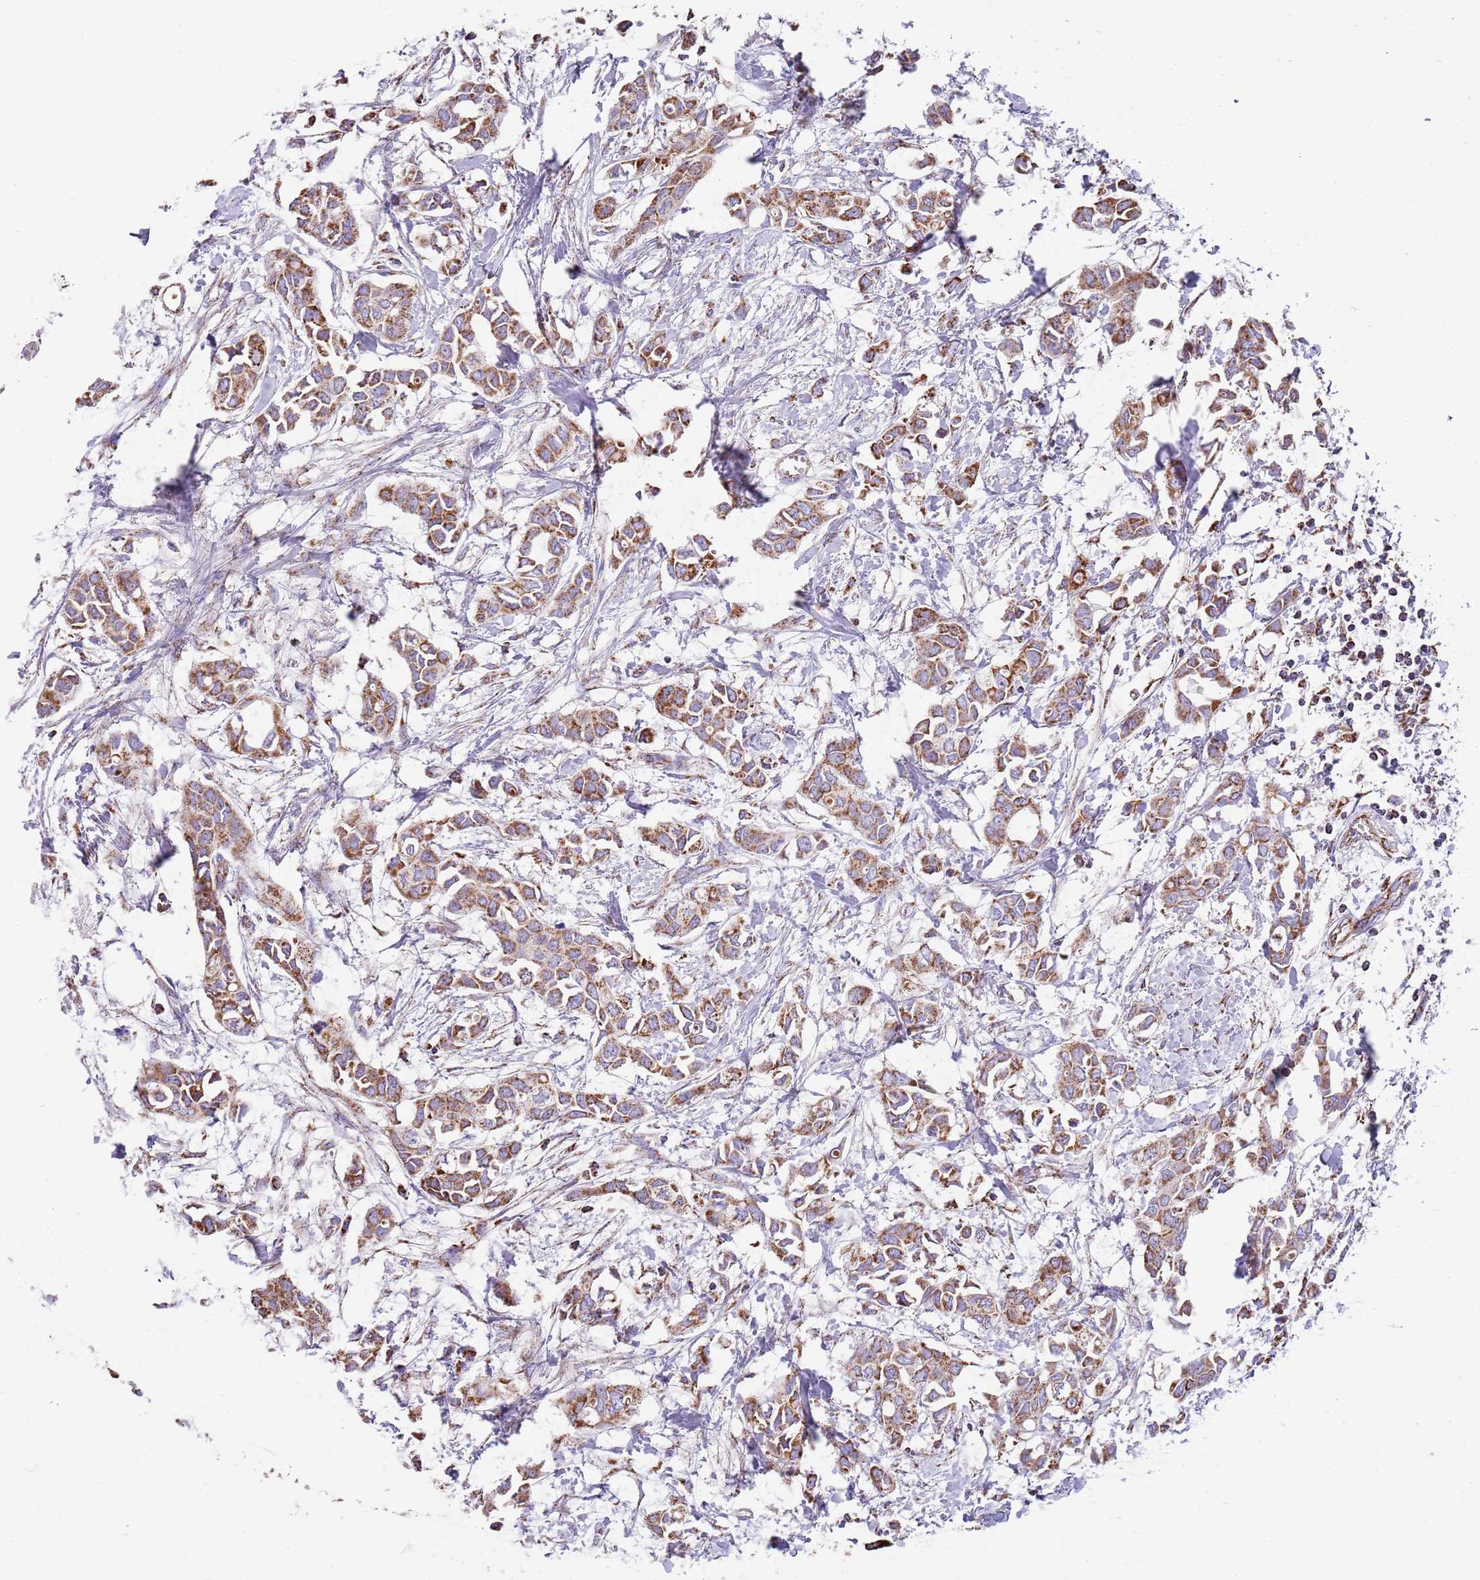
{"staining": {"intensity": "moderate", "quantity": ">75%", "location": "cytoplasmic/membranous"}, "tissue": "breast cancer", "cell_type": "Tumor cells", "image_type": "cancer", "snomed": [{"axis": "morphology", "description": "Duct carcinoma"}, {"axis": "topography", "description": "Breast"}], "caption": "High-power microscopy captured an immunohistochemistry micrograph of breast cancer (intraductal carcinoma), revealing moderate cytoplasmic/membranous positivity in about >75% of tumor cells. The protein is stained brown, and the nuclei are stained in blue (DAB IHC with brightfield microscopy, high magnification).", "gene": "TTLL1", "patient": {"sex": "female", "age": 41}}